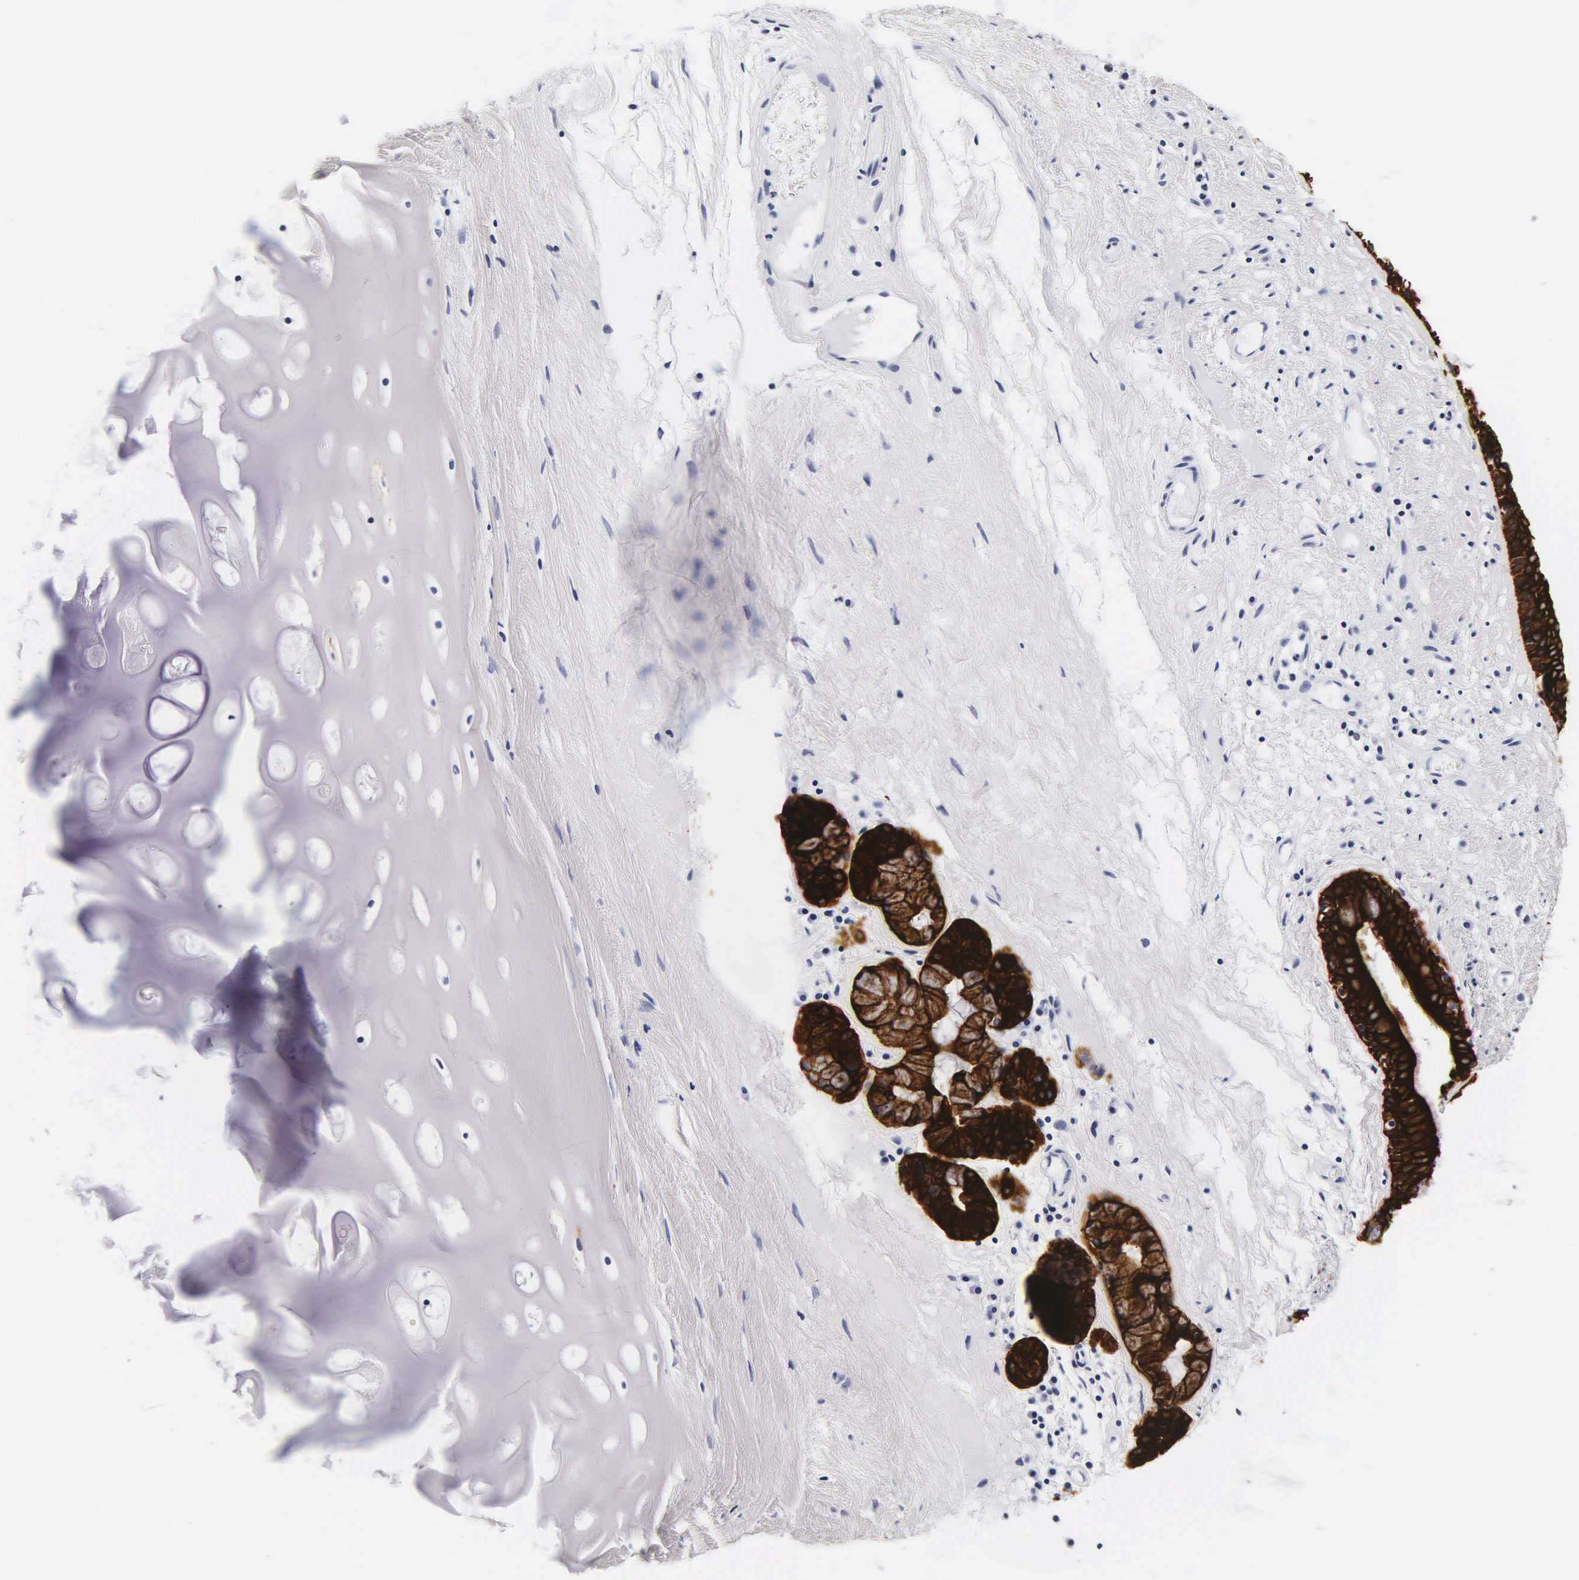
{"staining": {"intensity": "strong", "quantity": ">75%", "location": "cytoplasmic/membranous"}, "tissue": "bronchus", "cell_type": "Respiratory epithelial cells", "image_type": "normal", "snomed": [{"axis": "morphology", "description": "Normal tissue, NOS"}, {"axis": "topography", "description": "Cartilage tissue"}], "caption": "A histopathology image of human bronchus stained for a protein shows strong cytoplasmic/membranous brown staining in respiratory epithelial cells.", "gene": "KRT18", "patient": {"sex": "female", "age": 63}}